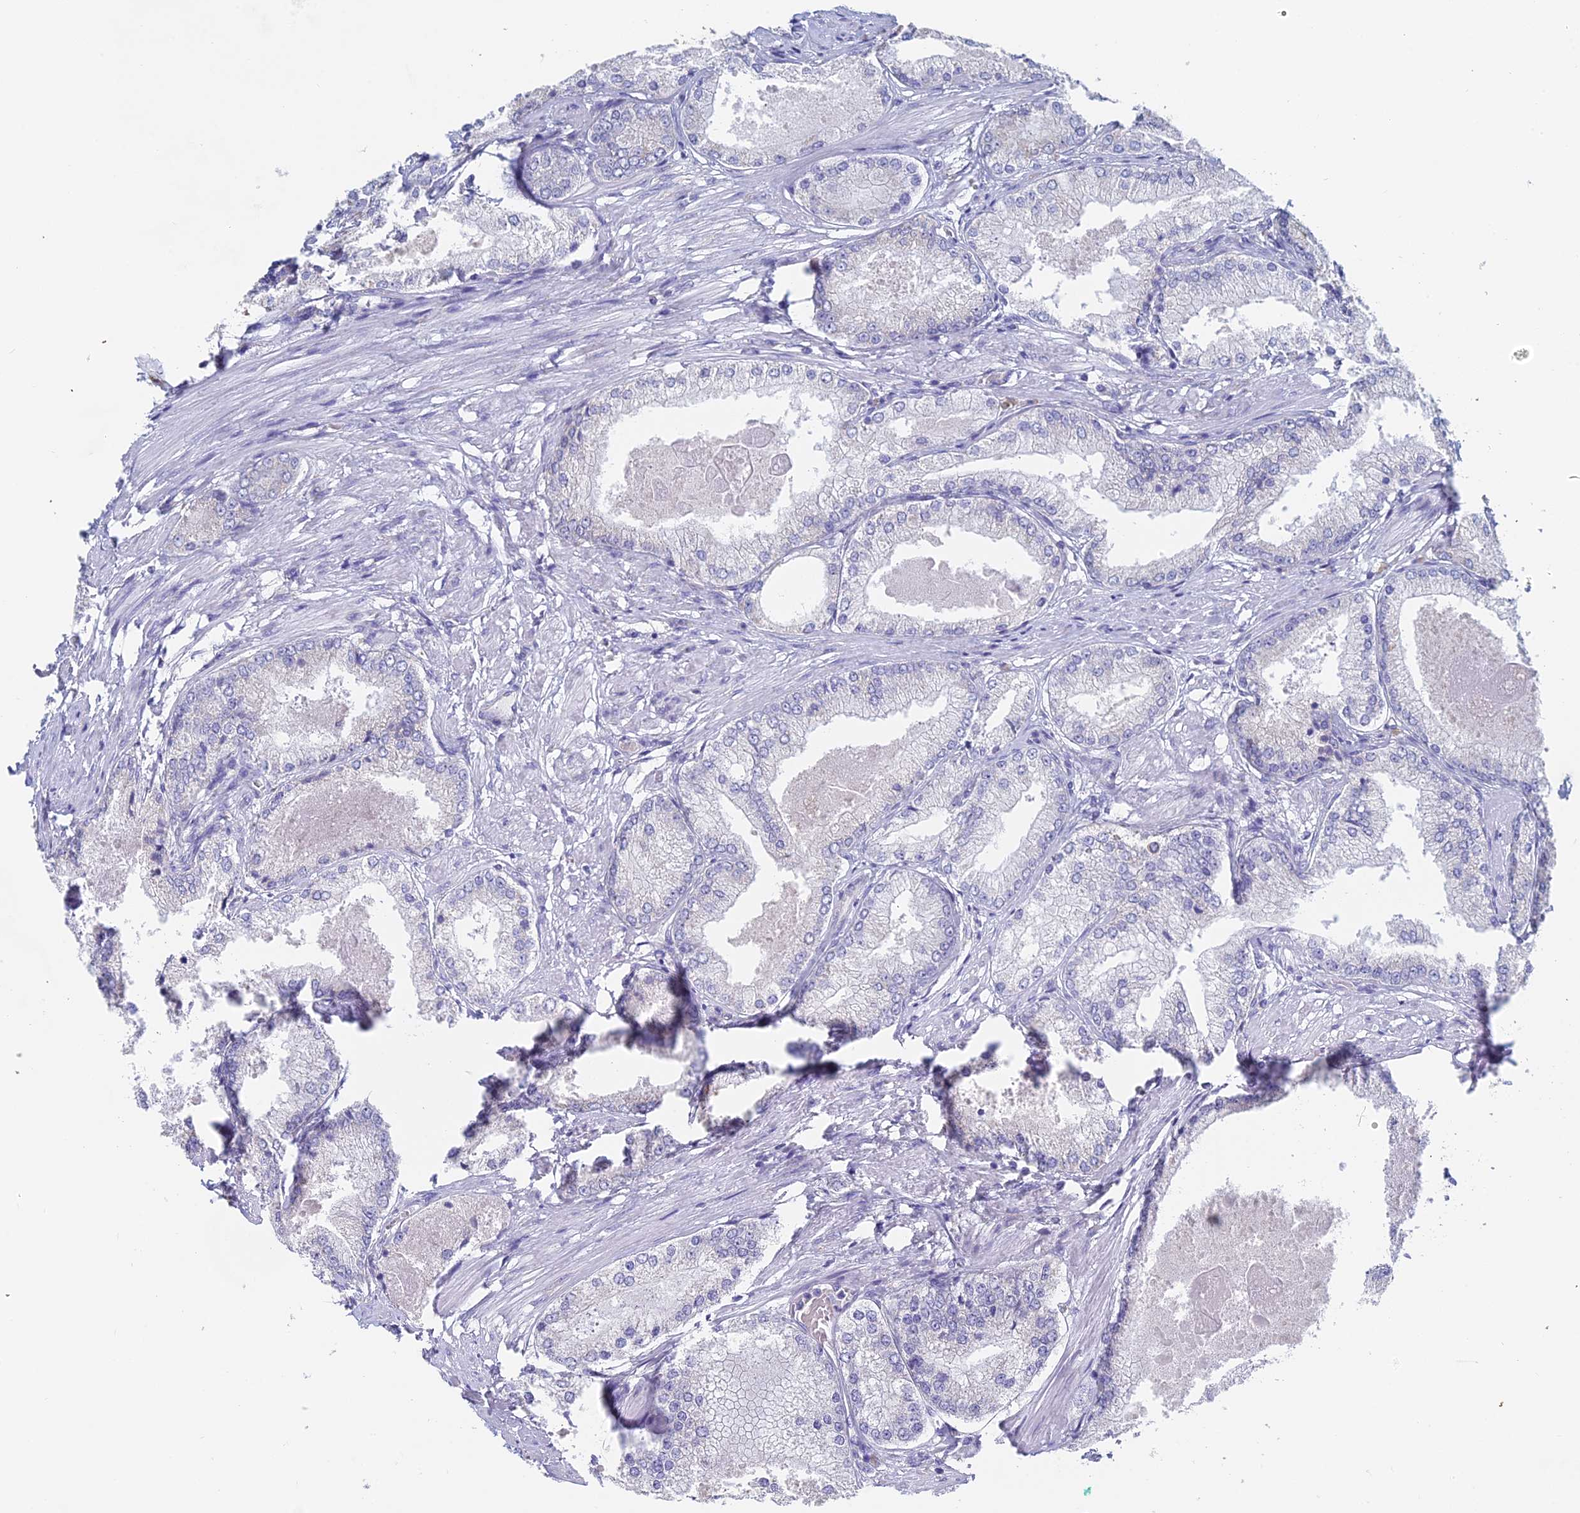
{"staining": {"intensity": "weak", "quantity": "<25%", "location": "cytoplasmic/membranous"}, "tissue": "prostate cancer", "cell_type": "Tumor cells", "image_type": "cancer", "snomed": [{"axis": "morphology", "description": "Adenocarcinoma, Low grade"}, {"axis": "topography", "description": "Prostate"}], "caption": "This is an IHC micrograph of human prostate cancer (low-grade adenocarcinoma). There is no positivity in tumor cells.", "gene": "CRACR2B", "patient": {"sex": "male", "age": 68}}